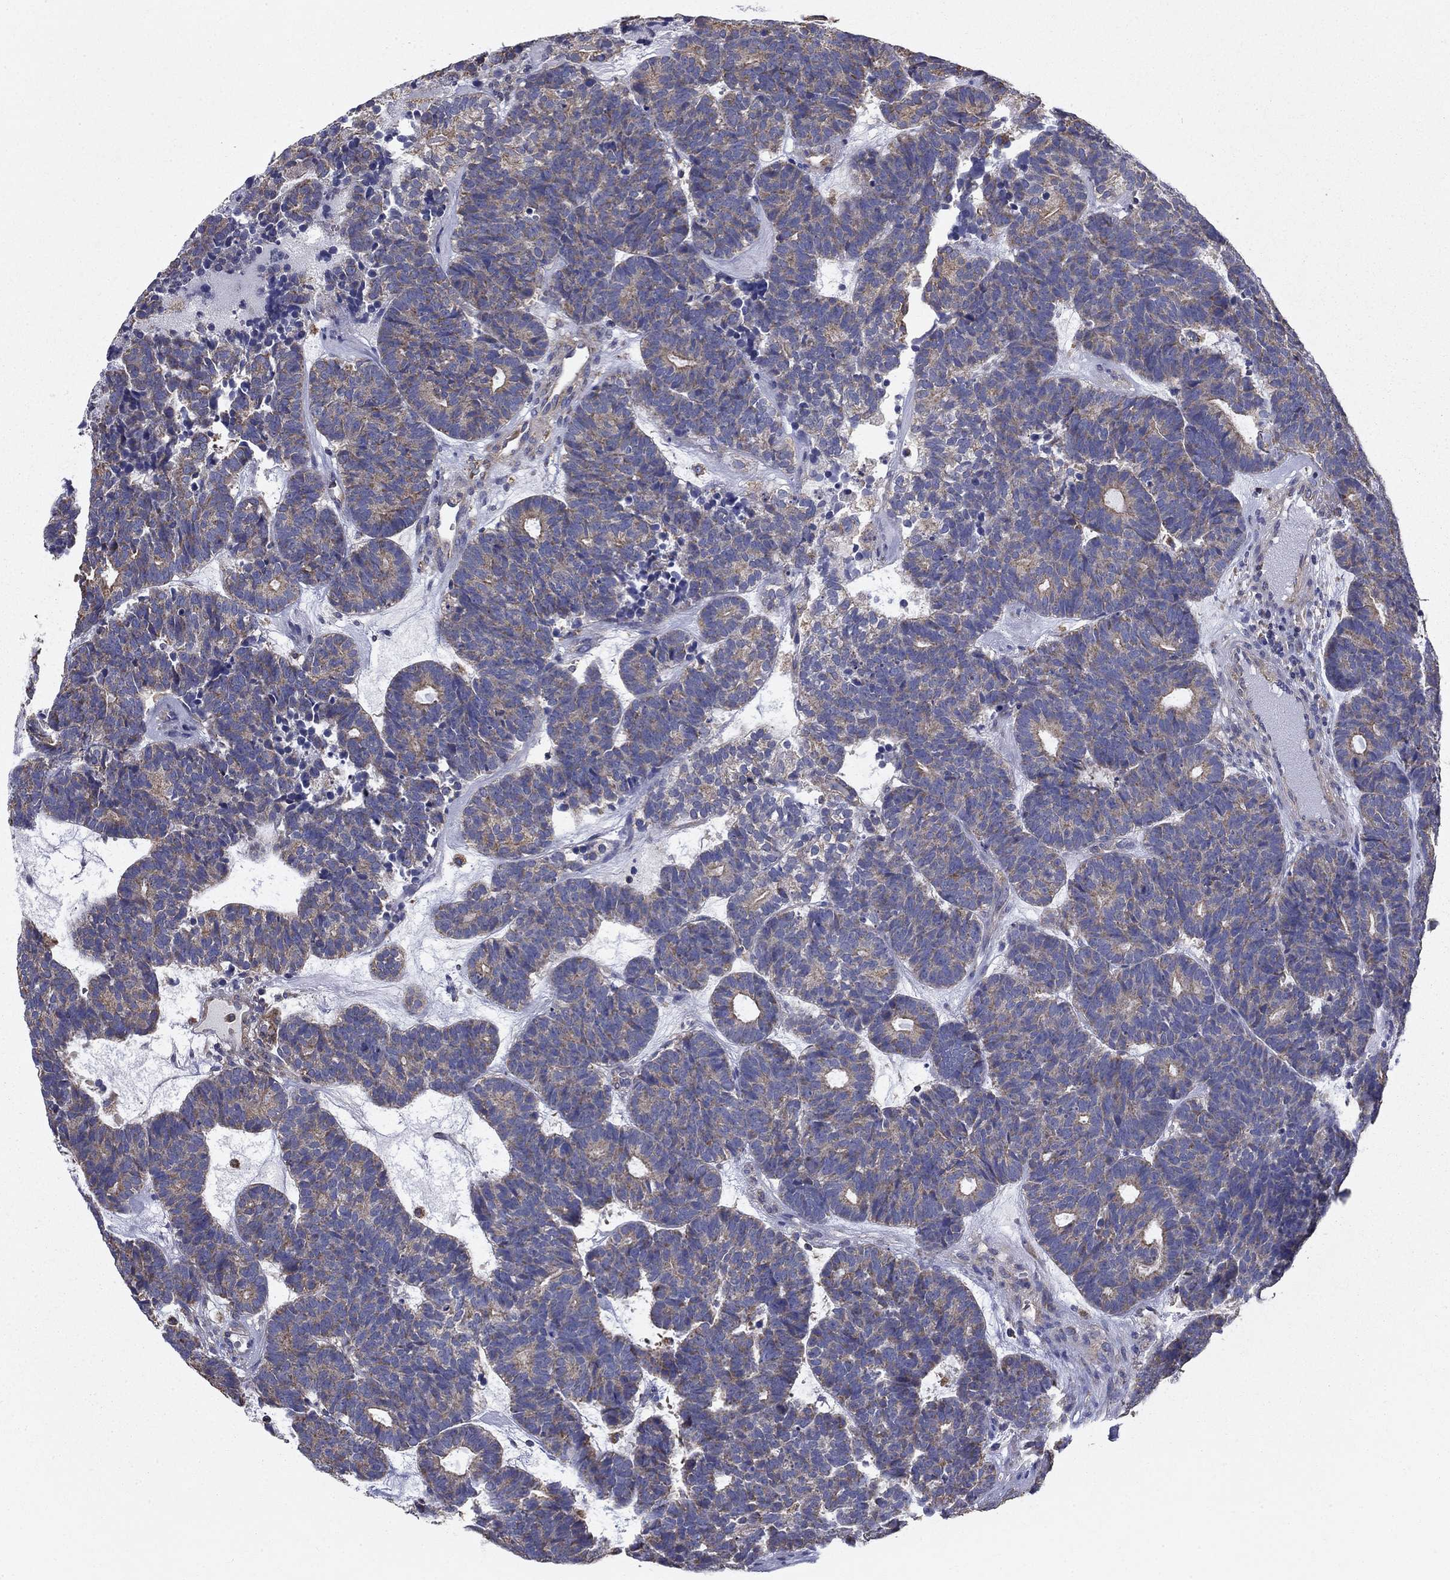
{"staining": {"intensity": "moderate", "quantity": "25%-75%", "location": "cytoplasmic/membranous"}, "tissue": "head and neck cancer", "cell_type": "Tumor cells", "image_type": "cancer", "snomed": [{"axis": "morphology", "description": "Adenocarcinoma, NOS"}, {"axis": "topography", "description": "Head-Neck"}], "caption": "This is a micrograph of immunohistochemistry staining of head and neck cancer (adenocarcinoma), which shows moderate positivity in the cytoplasmic/membranous of tumor cells.", "gene": "NME5", "patient": {"sex": "female", "age": 81}}